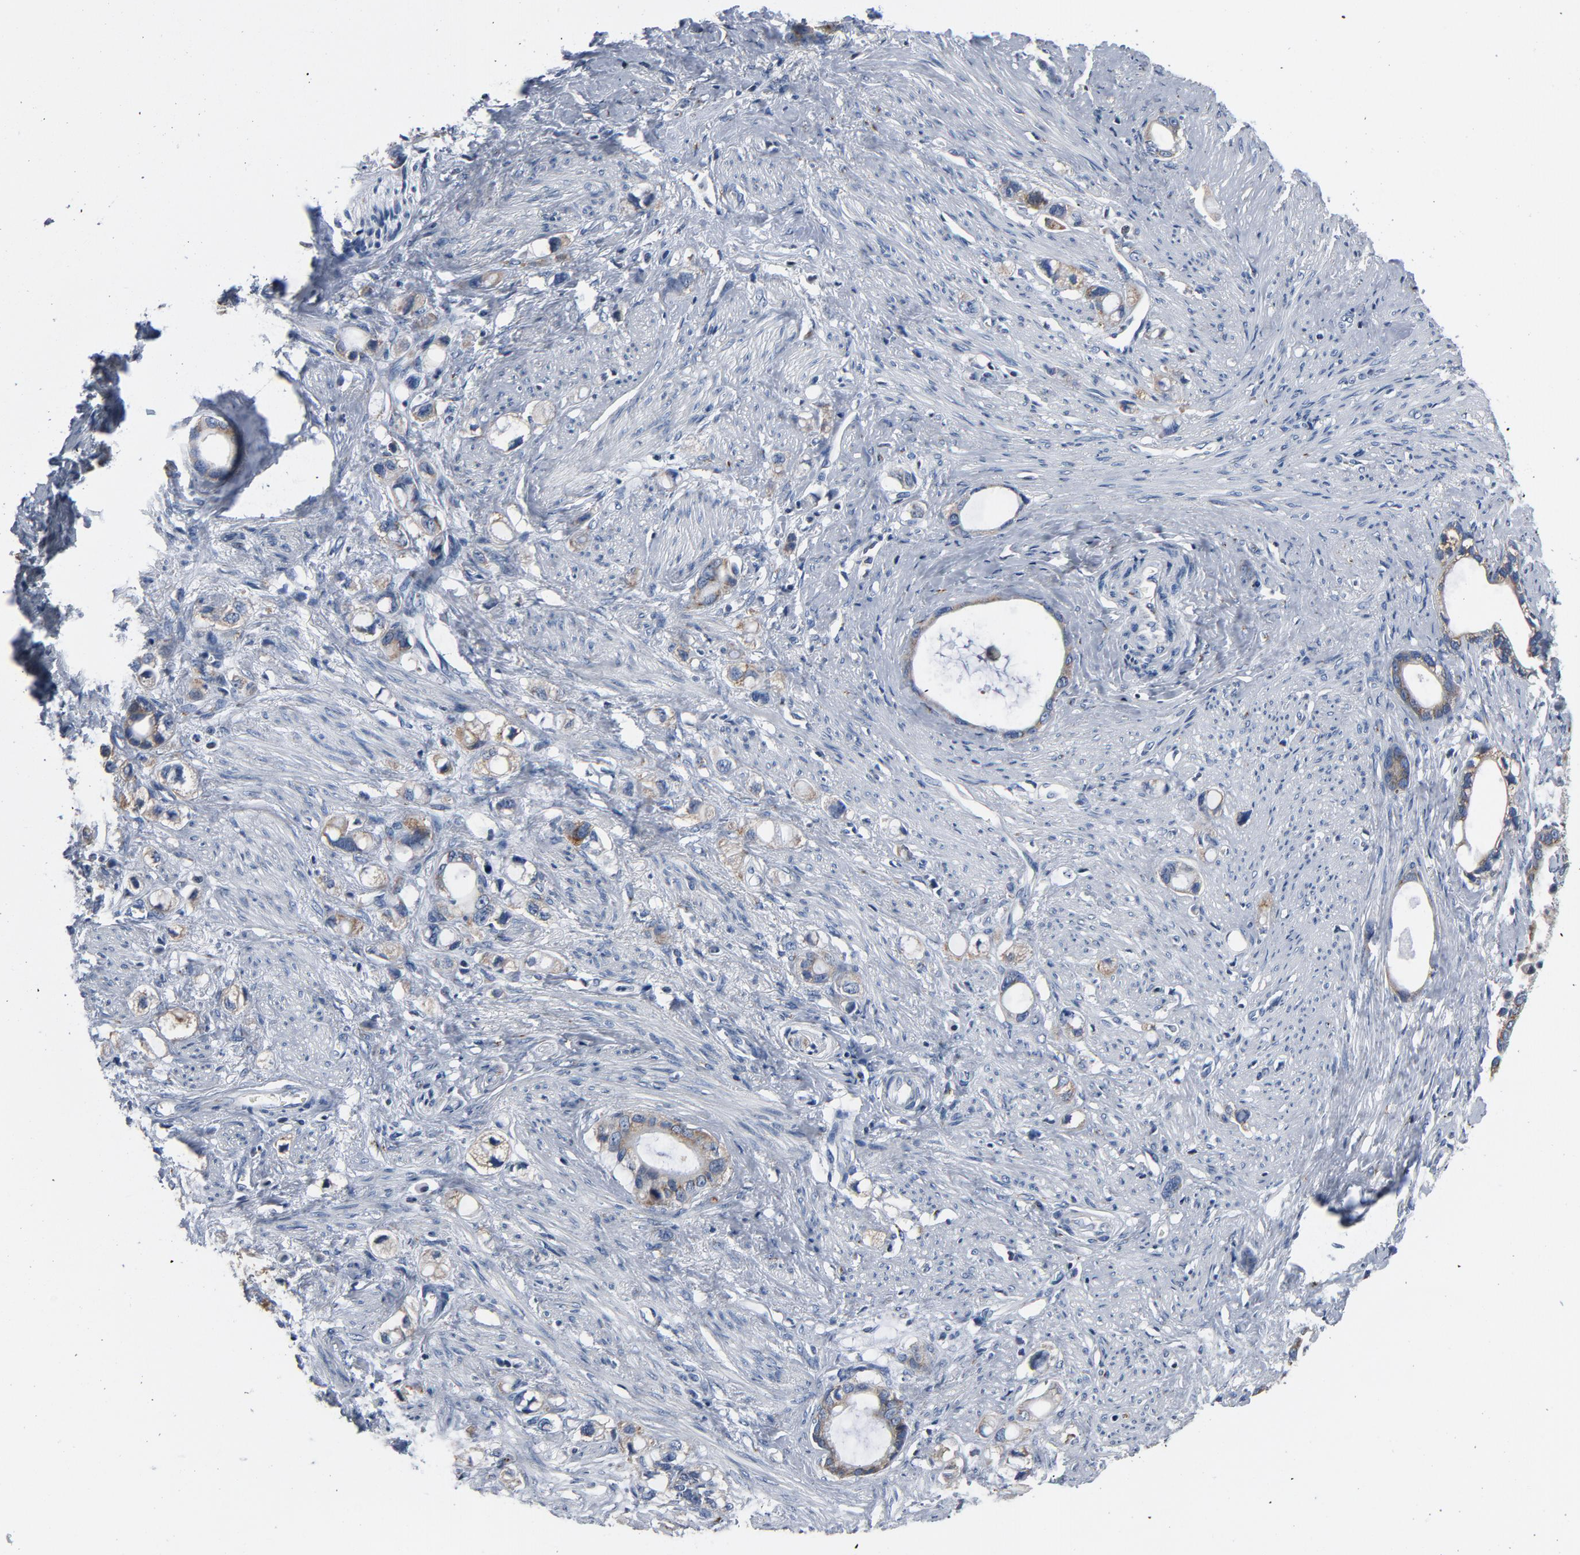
{"staining": {"intensity": "moderate", "quantity": ">75%", "location": "cytoplasmic/membranous"}, "tissue": "stomach cancer", "cell_type": "Tumor cells", "image_type": "cancer", "snomed": [{"axis": "morphology", "description": "Adenocarcinoma, NOS"}, {"axis": "topography", "description": "Stomach"}], "caption": "Human stomach cancer (adenocarcinoma) stained for a protein (brown) exhibits moderate cytoplasmic/membranous positive staining in about >75% of tumor cells.", "gene": "YIPF6", "patient": {"sex": "female", "age": 75}}